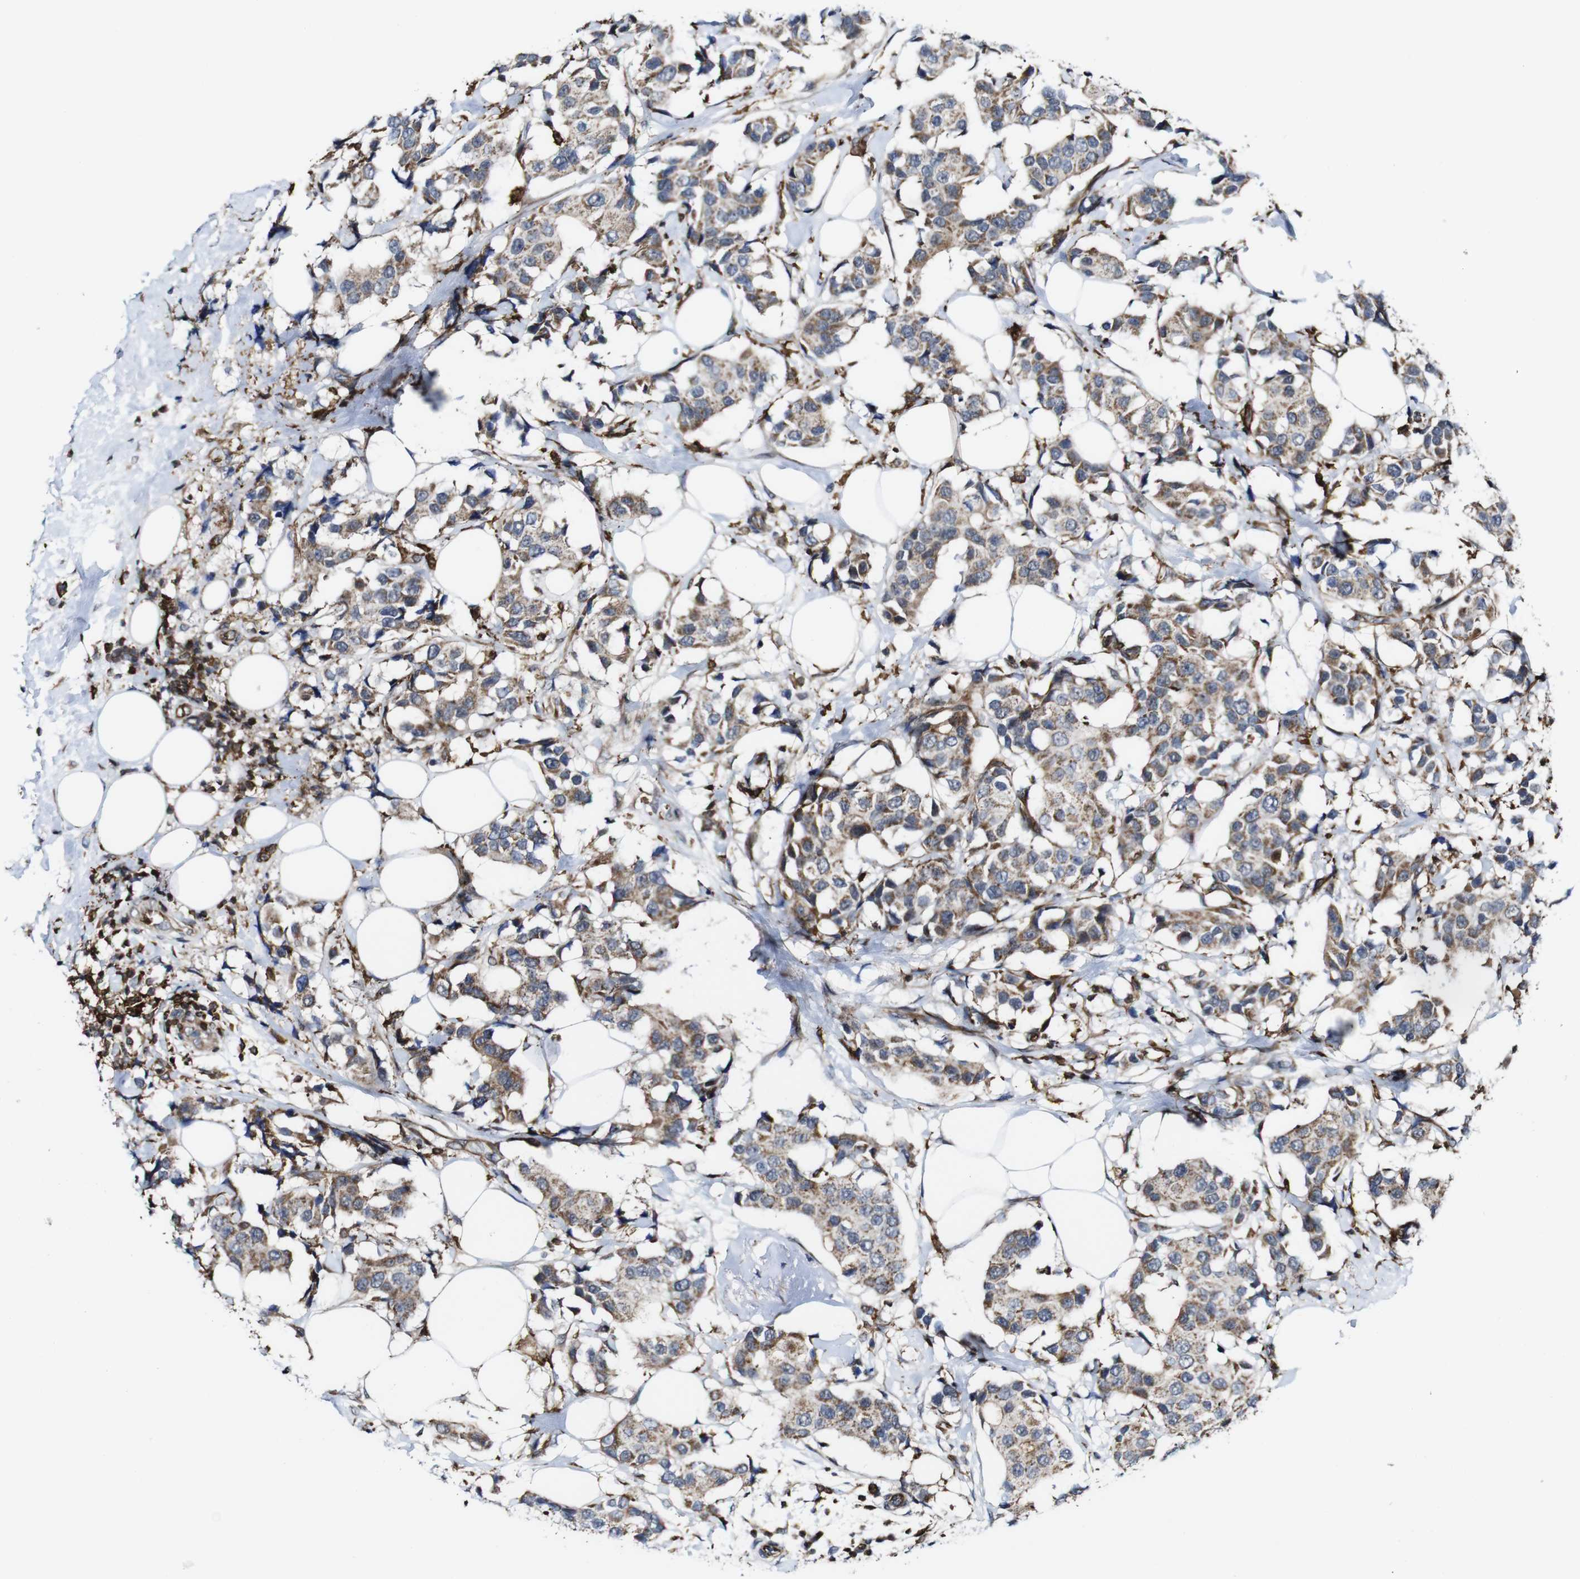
{"staining": {"intensity": "weak", "quantity": ">75%", "location": "cytoplasmic/membranous"}, "tissue": "breast cancer", "cell_type": "Tumor cells", "image_type": "cancer", "snomed": [{"axis": "morphology", "description": "Normal tissue, NOS"}, {"axis": "morphology", "description": "Duct carcinoma"}, {"axis": "topography", "description": "Breast"}], "caption": "The image exhibits immunohistochemical staining of breast cancer. There is weak cytoplasmic/membranous expression is appreciated in about >75% of tumor cells.", "gene": "JAK2", "patient": {"sex": "female", "age": 39}}